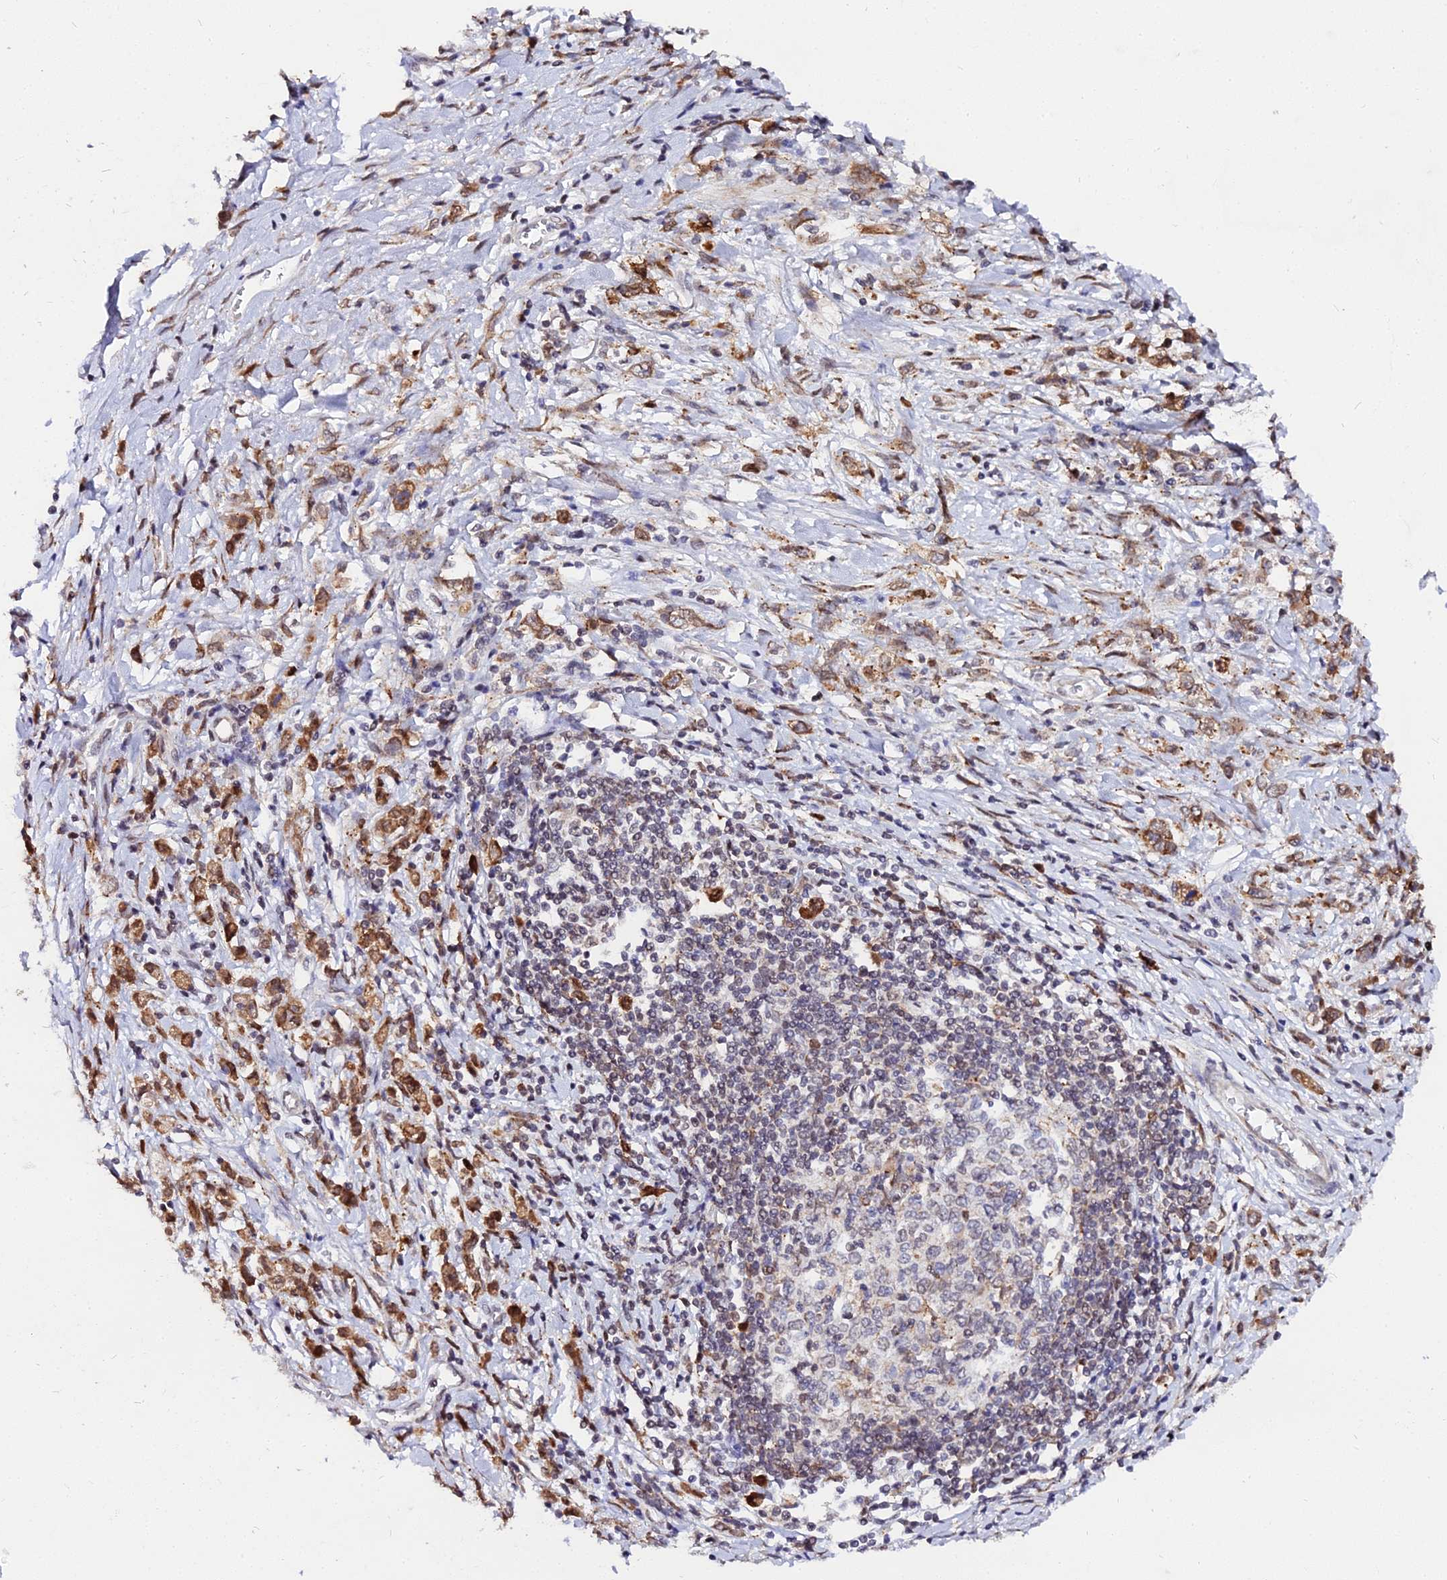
{"staining": {"intensity": "moderate", "quantity": ">75%", "location": "cytoplasmic/membranous"}, "tissue": "stomach cancer", "cell_type": "Tumor cells", "image_type": "cancer", "snomed": [{"axis": "morphology", "description": "Adenocarcinoma, NOS"}, {"axis": "topography", "description": "Stomach"}], "caption": "Immunohistochemical staining of stomach cancer (adenocarcinoma) shows medium levels of moderate cytoplasmic/membranous protein staining in approximately >75% of tumor cells. Nuclei are stained in blue.", "gene": "RNF121", "patient": {"sex": "female", "age": 76}}